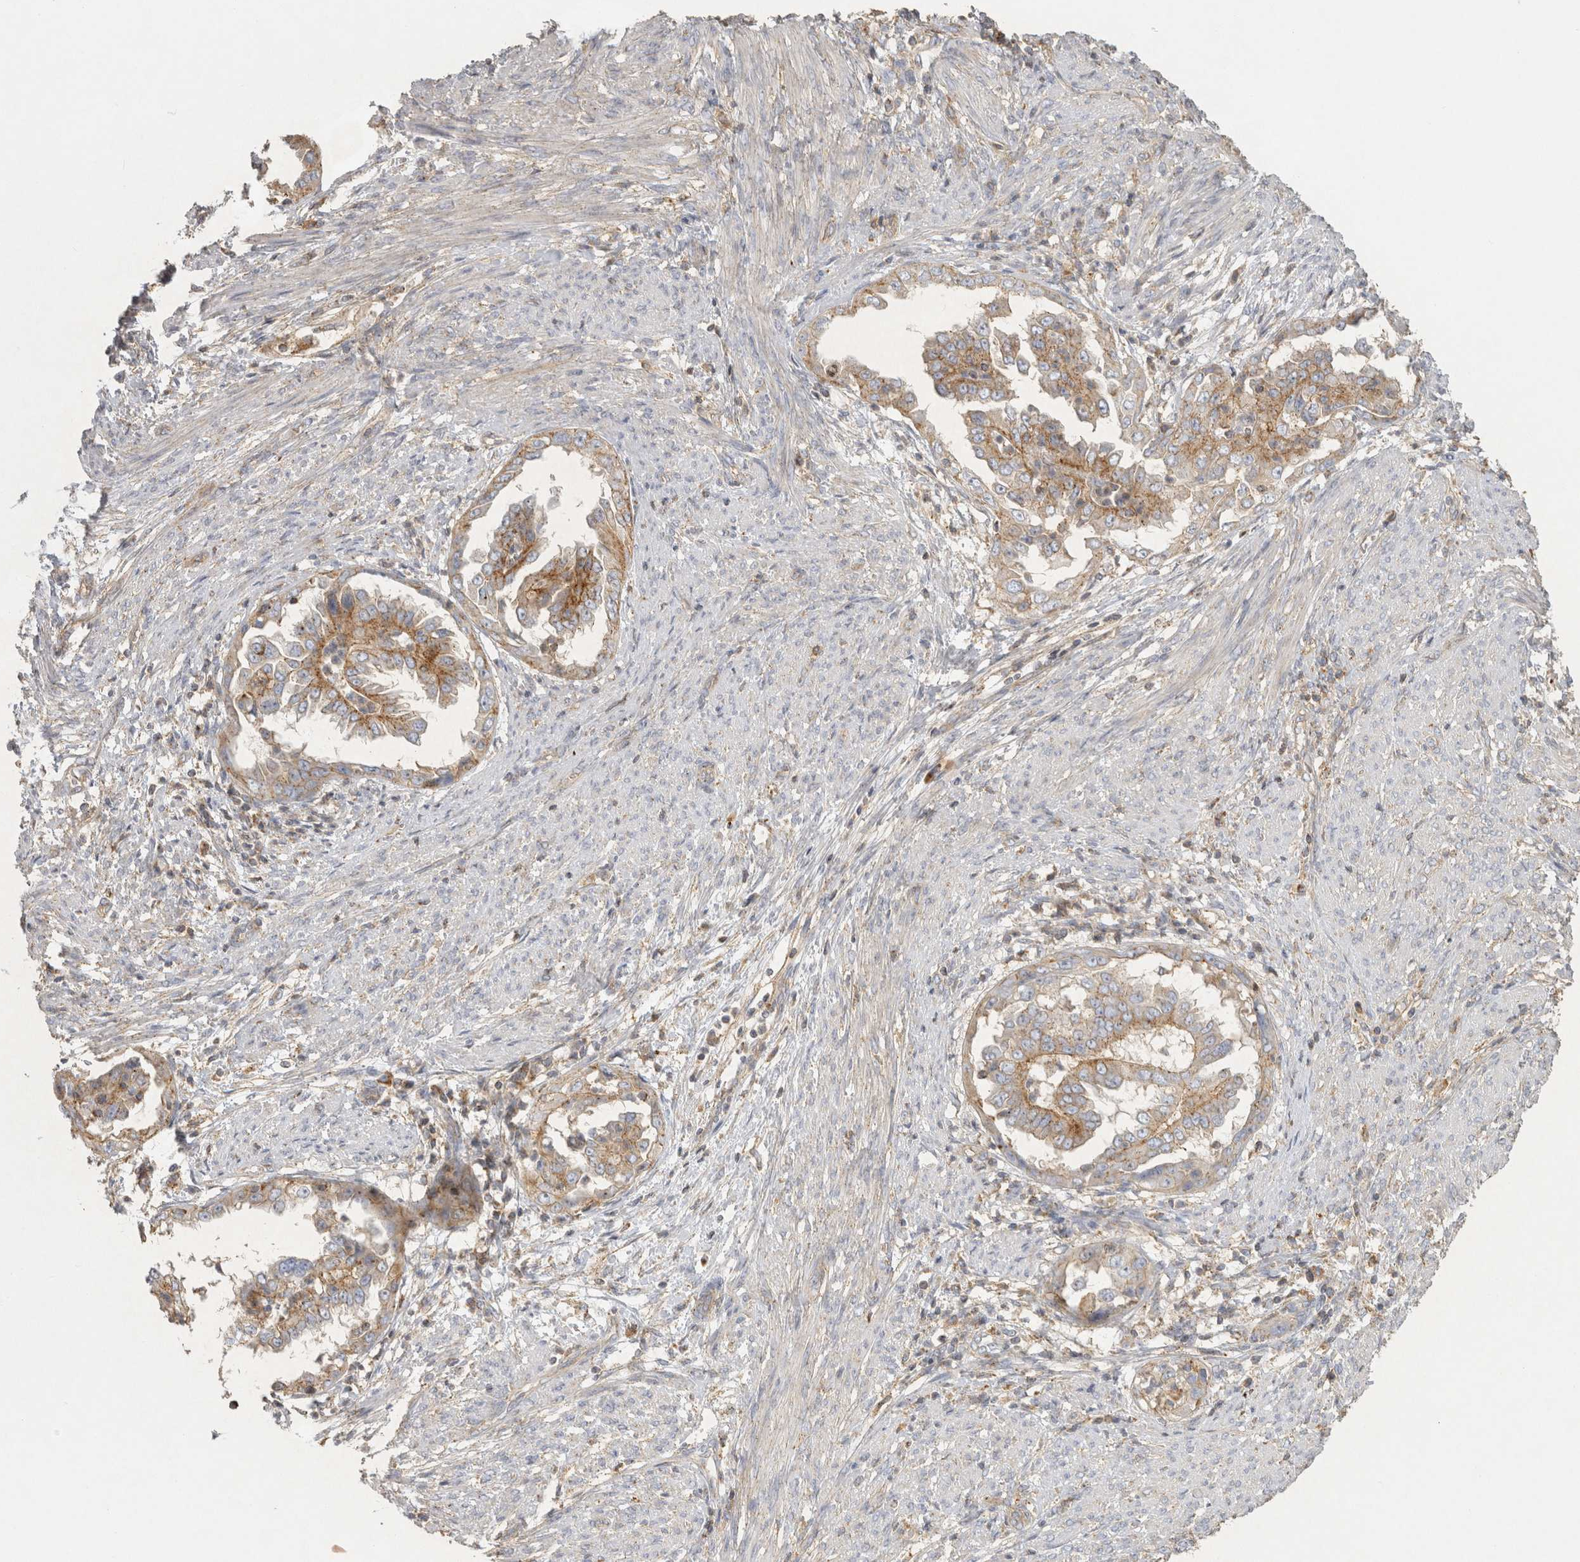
{"staining": {"intensity": "weak", "quantity": ">75%", "location": "cytoplasmic/membranous"}, "tissue": "endometrial cancer", "cell_type": "Tumor cells", "image_type": "cancer", "snomed": [{"axis": "morphology", "description": "Adenocarcinoma, NOS"}, {"axis": "topography", "description": "Endometrium"}], "caption": "The photomicrograph reveals staining of adenocarcinoma (endometrial), revealing weak cytoplasmic/membranous protein staining (brown color) within tumor cells. Immunohistochemistry (ihc) stains the protein in brown and the nuclei are stained blue.", "gene": "CHMP6", "patient": {"sex": "female", "age": 85}}